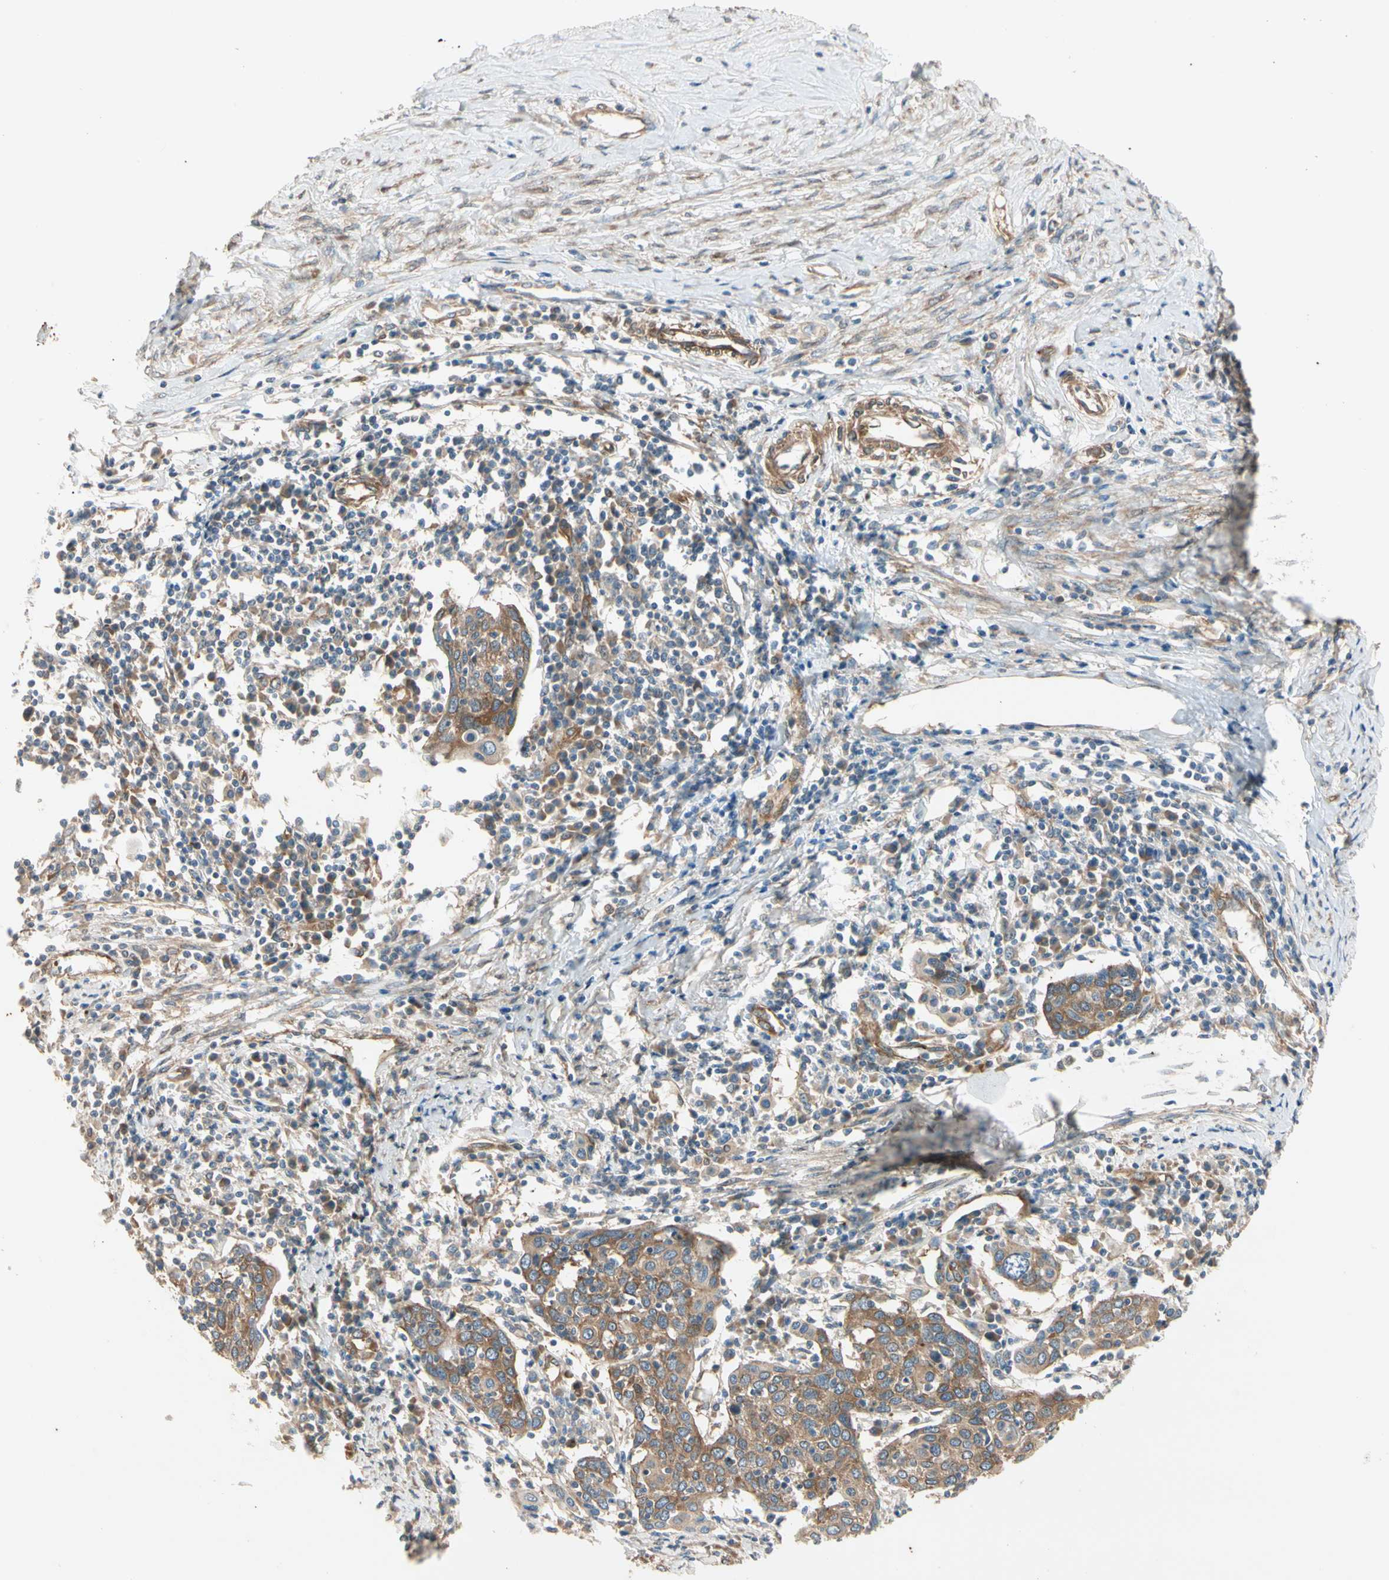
{"staining": {"intensity": "moderate", "quantity": ">75%", "location": "cytoplasmic/membranous"}, "tissue": "cervical cancer", "cell_type": "Tumor cells", "image_type": "cancer", "snomed": [{"axis": "morphology", "description": "Squamous cell carcinoma, NOS"}, {"axis": "topography", "description": "Cervix"}], "caption": "The micrograph demonstrates a brown stain indicating the presence of a protein in the cytoplasmic/membranous of tumor cells in cervical cancer. (DAB (3,3'-diaminobenzidine) IHC with brightfield microscopy, high magnification).", "gene": "ROCK2", "patient": {"sex": "female", "age": 40}}